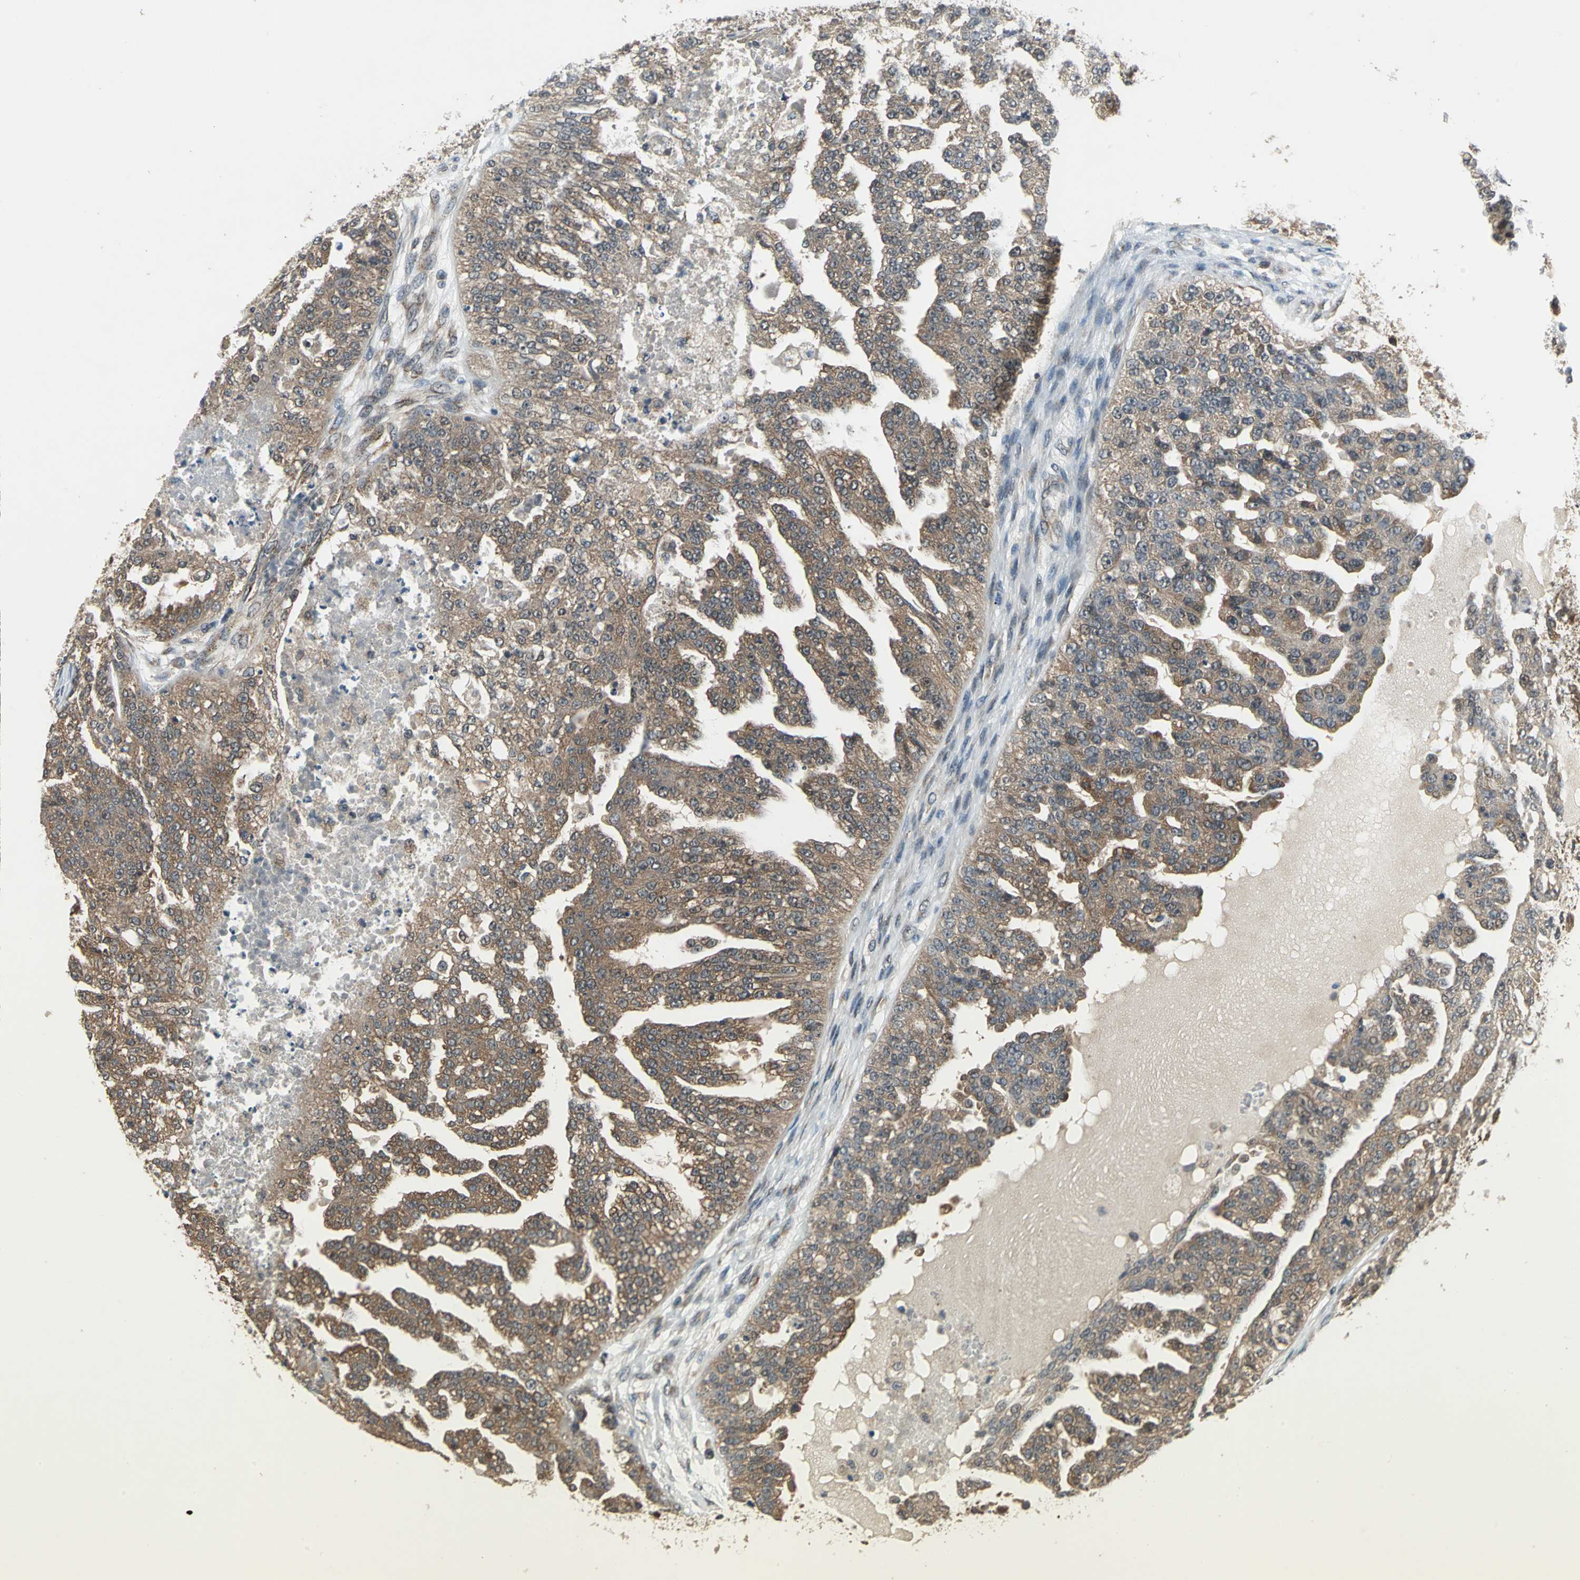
{"staining": {"intensity": "moderate", "quantity": ">75%", "location": "cytoplasmic/membranous"}, "tissue": "ovarian cancer", "cell_type": "Tumor cells", "image_type": "cancer", "snomed": [{"axis": "morphology", "description": "Carcinoma, NOS"}, {"axis": "topography", "description": "Soft tissue"}, {"axis": "topography", "description": "Ovary"}], "caption": "DAB (3,3'-diaminobenzidine) immunohistochemical staining of carcinoma (ovarian) demonstrates moderate cytoplasmic/membranous protein positivity in about >75% of tumor cells.", "gene": "NFKBIE", "patient": {"sex": "female", "age": 54}}